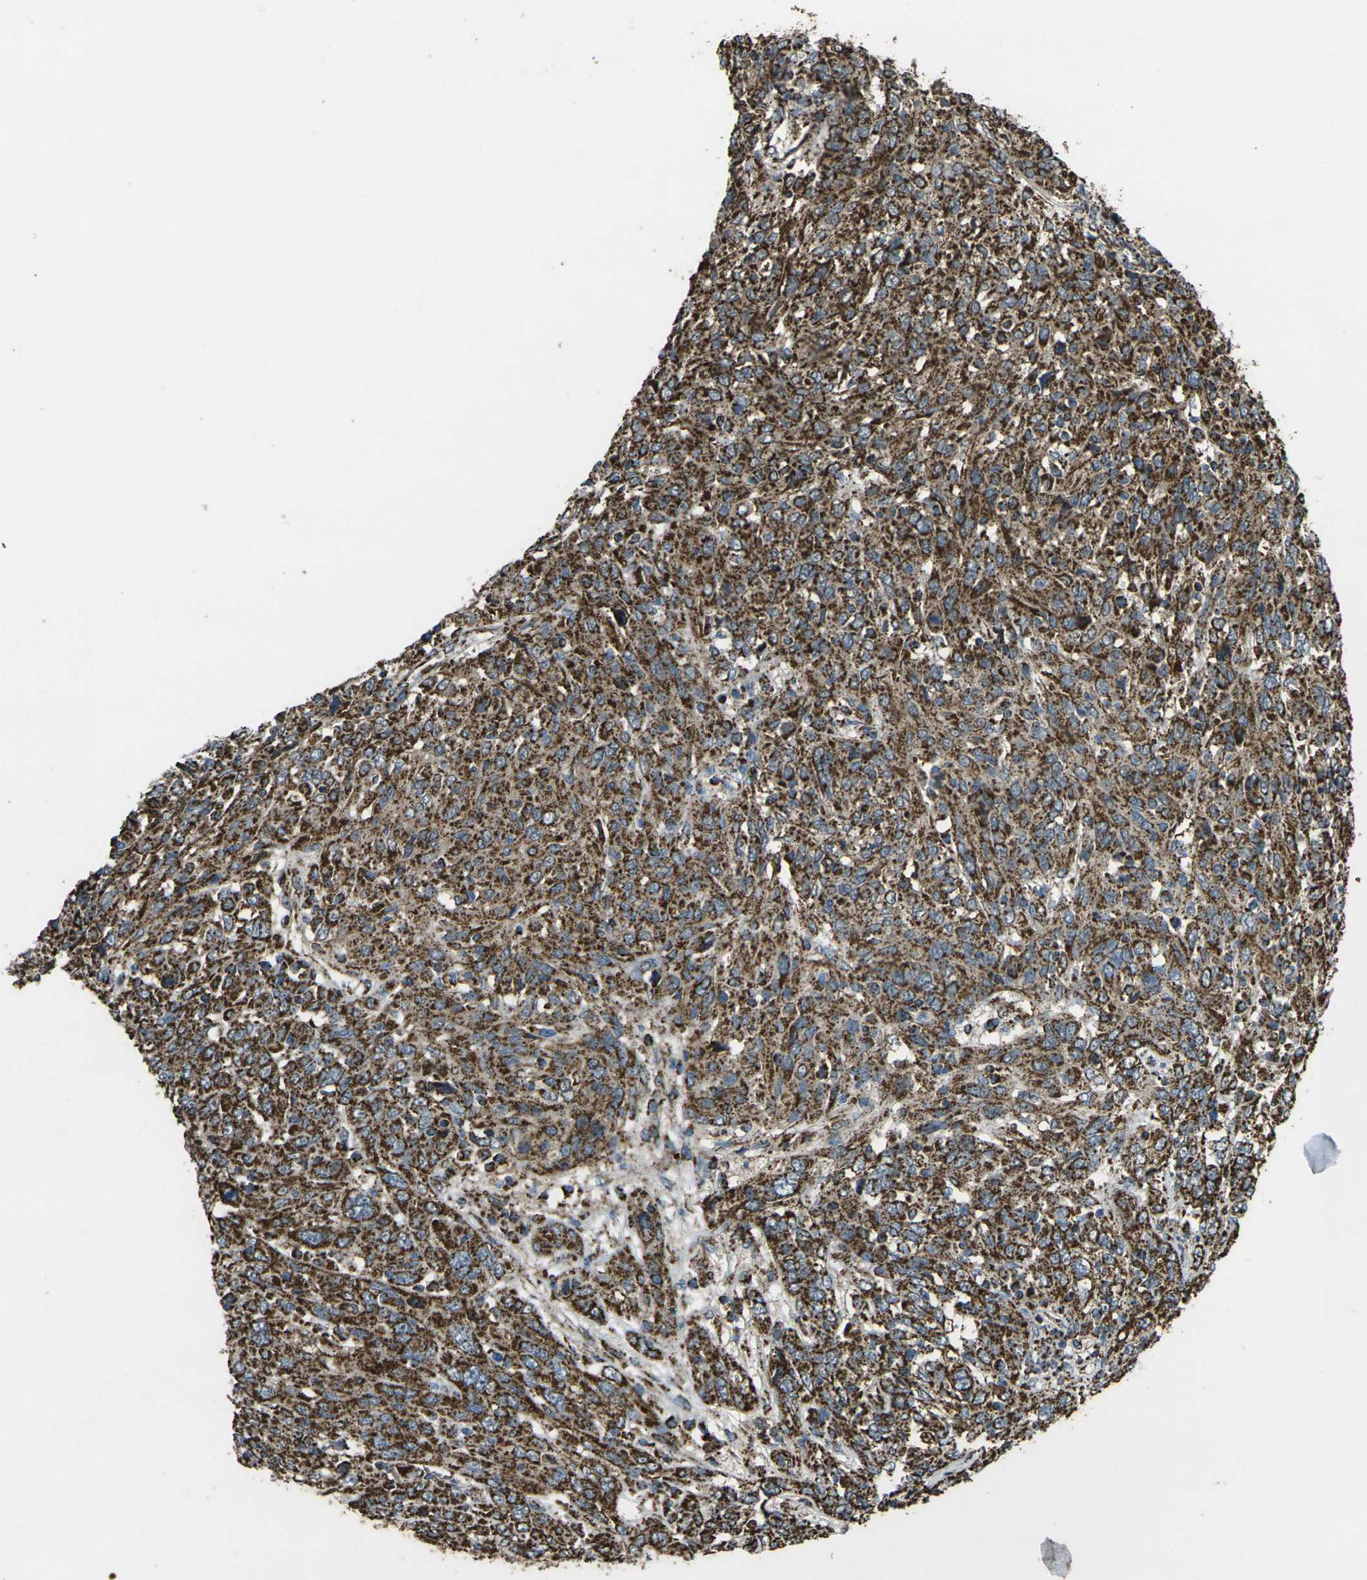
{"staining": {"intensity": "strong", "quantity": ">75%", "location": "cytoplasmic/membranous"}, "tissue": "cervical cancer", "cell_type": "Tumor cells", "image_type": "cancer", "snomed": [{"axis": "morphology", "description": "Squamous cell carcinoma, NOS"}, {"axis": "topography", "description": "Cervix"}], "caption": "IHC histopathology image of neoplastic tissue: cervical squamous cell carcinoma stained using IHC reveals high levels of strong protein expression localized specifically in the cytoplasmic/membranous of tumor cells, appearing as a cytoplasmic/membranous brown color.", "gene": "KLHL5", "patient": {"sex": "female", "age": 46}}